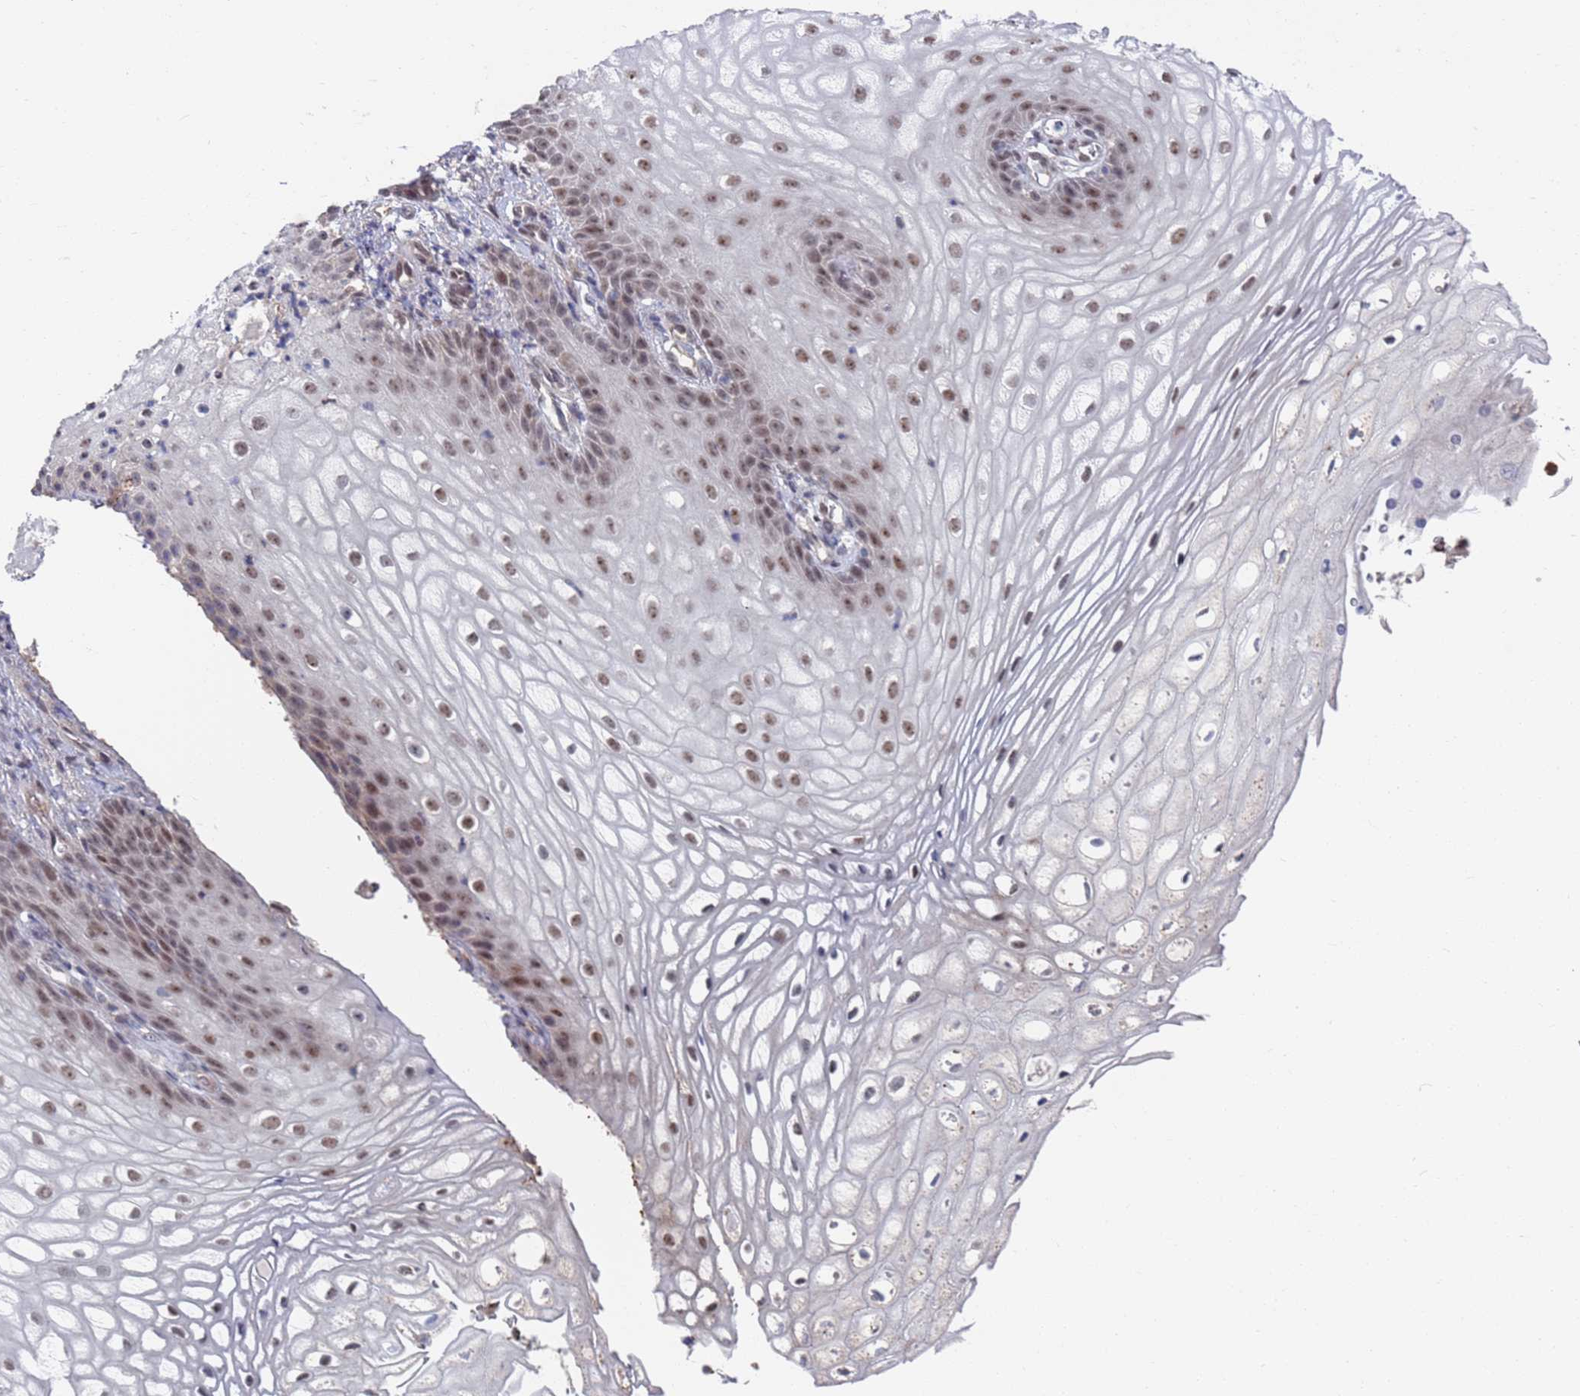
{"staining": {"intensity": "weak", "quantity": "25%-75%", "location": "nuclear"}, "tissue": "vagina", "cell_type": "Squamous epithelial cells", "image_type": "normal", "snomed": [{"axis": "morphology", "description": "Normal tissue, NOS"}, {"axis": "topography", "description": "Vagina"}], "caption": "Protein analysis of normal vagina displays weak nuclear staining in about 25%-75% of squamous epithelial cells.", "gene": "RPP25", "patient": {"sex": "female", "age": 60}}